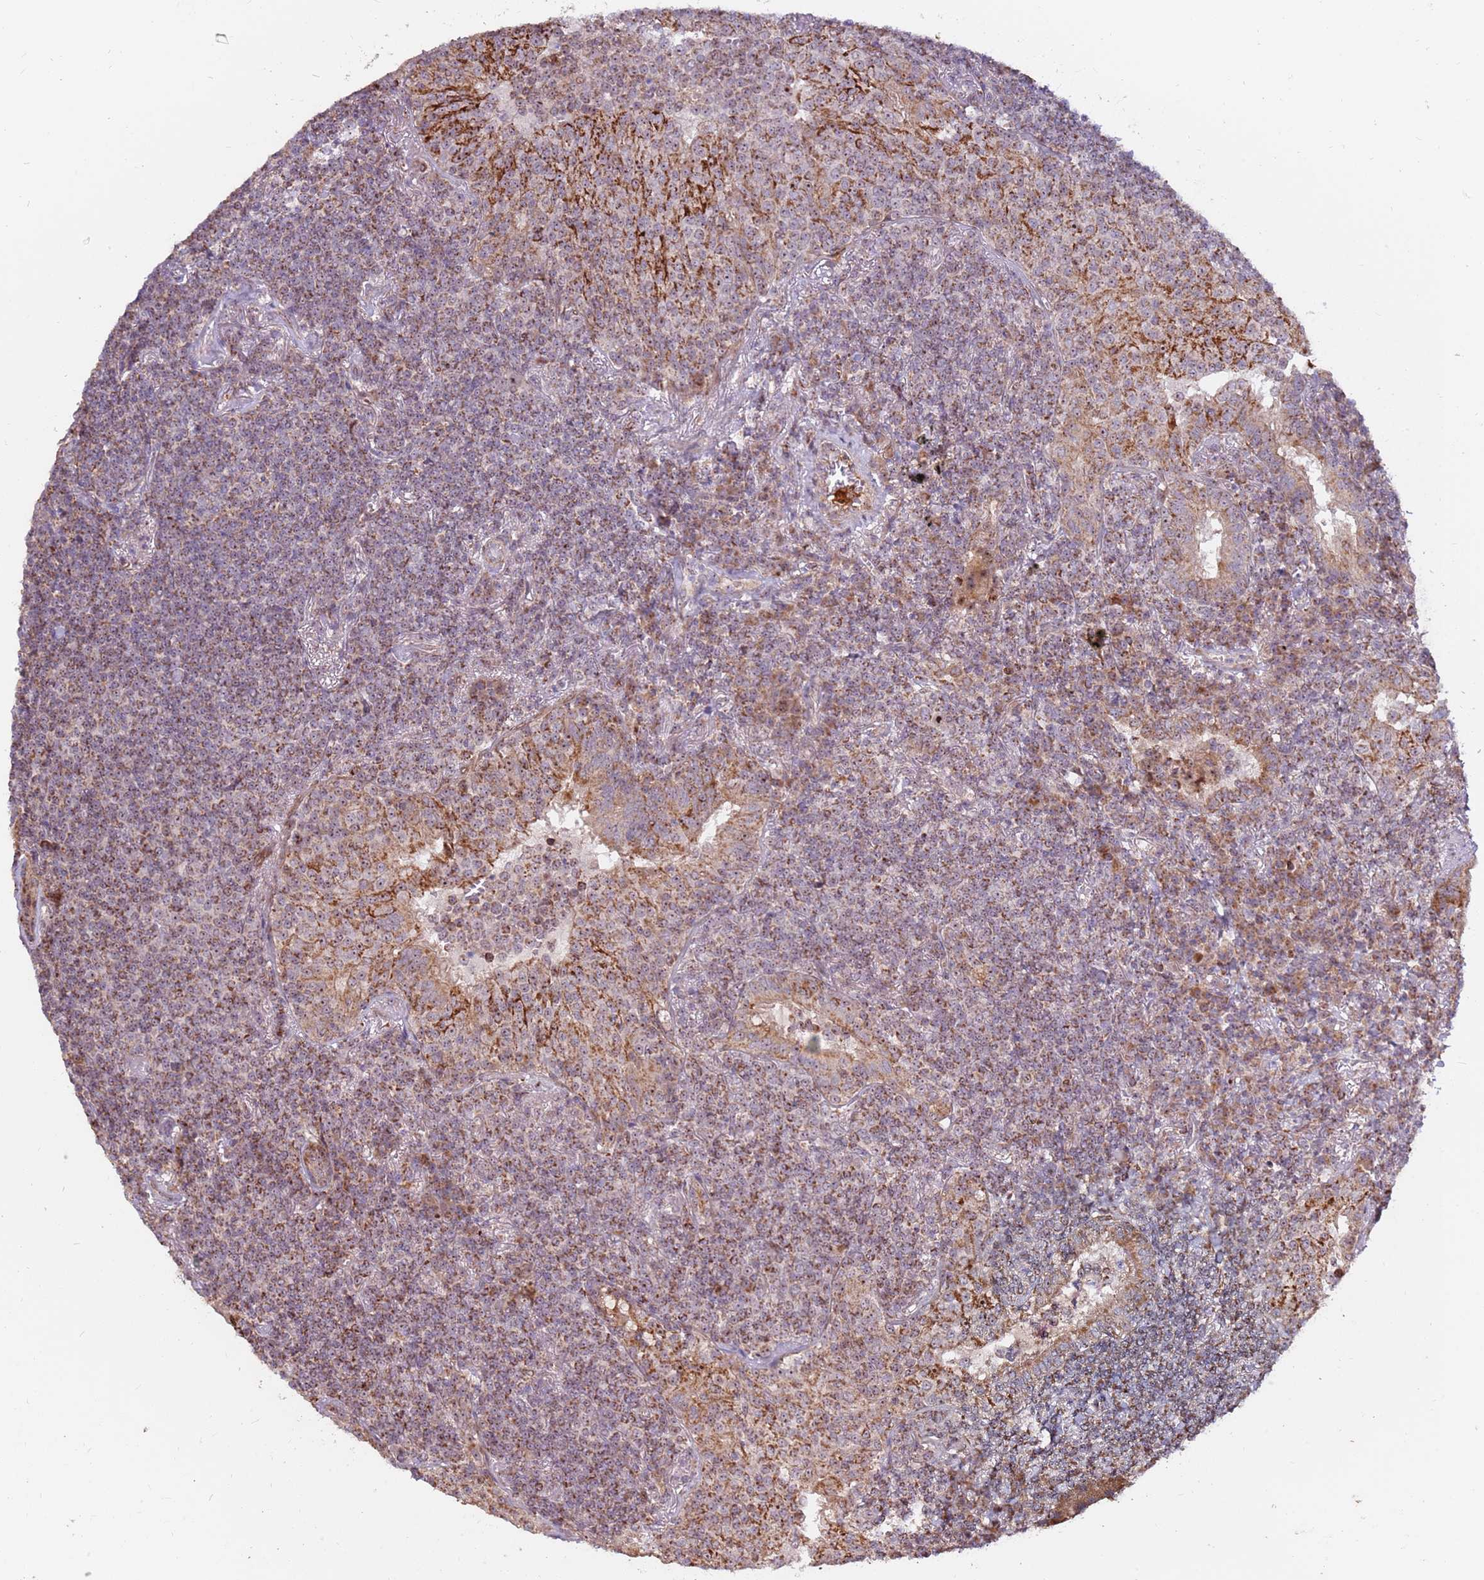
{"staining": {"intensity": "weak", "quantity": ">75%", "location": "cytoplasmic/membranous"}, "tissue": "lymphoma", "cell_type": "Tumor cells", "image_type": "cancer", "snomed": [{"axis": "morphology", "description": "Malignant lymphoma, non-Hodgkin's type, Low grade"}, {"axis": "topography", "description": "Lung"}], "caption": "The micrograph reveals a brown stain indicating the presence of a protein in the cytoplasmic/membranous of tumor cells in low-grade malignant lymphoma, non-Hodgkin's type.", "gene": "KIF25", "patient": {"sex": "female", "age": 71}}